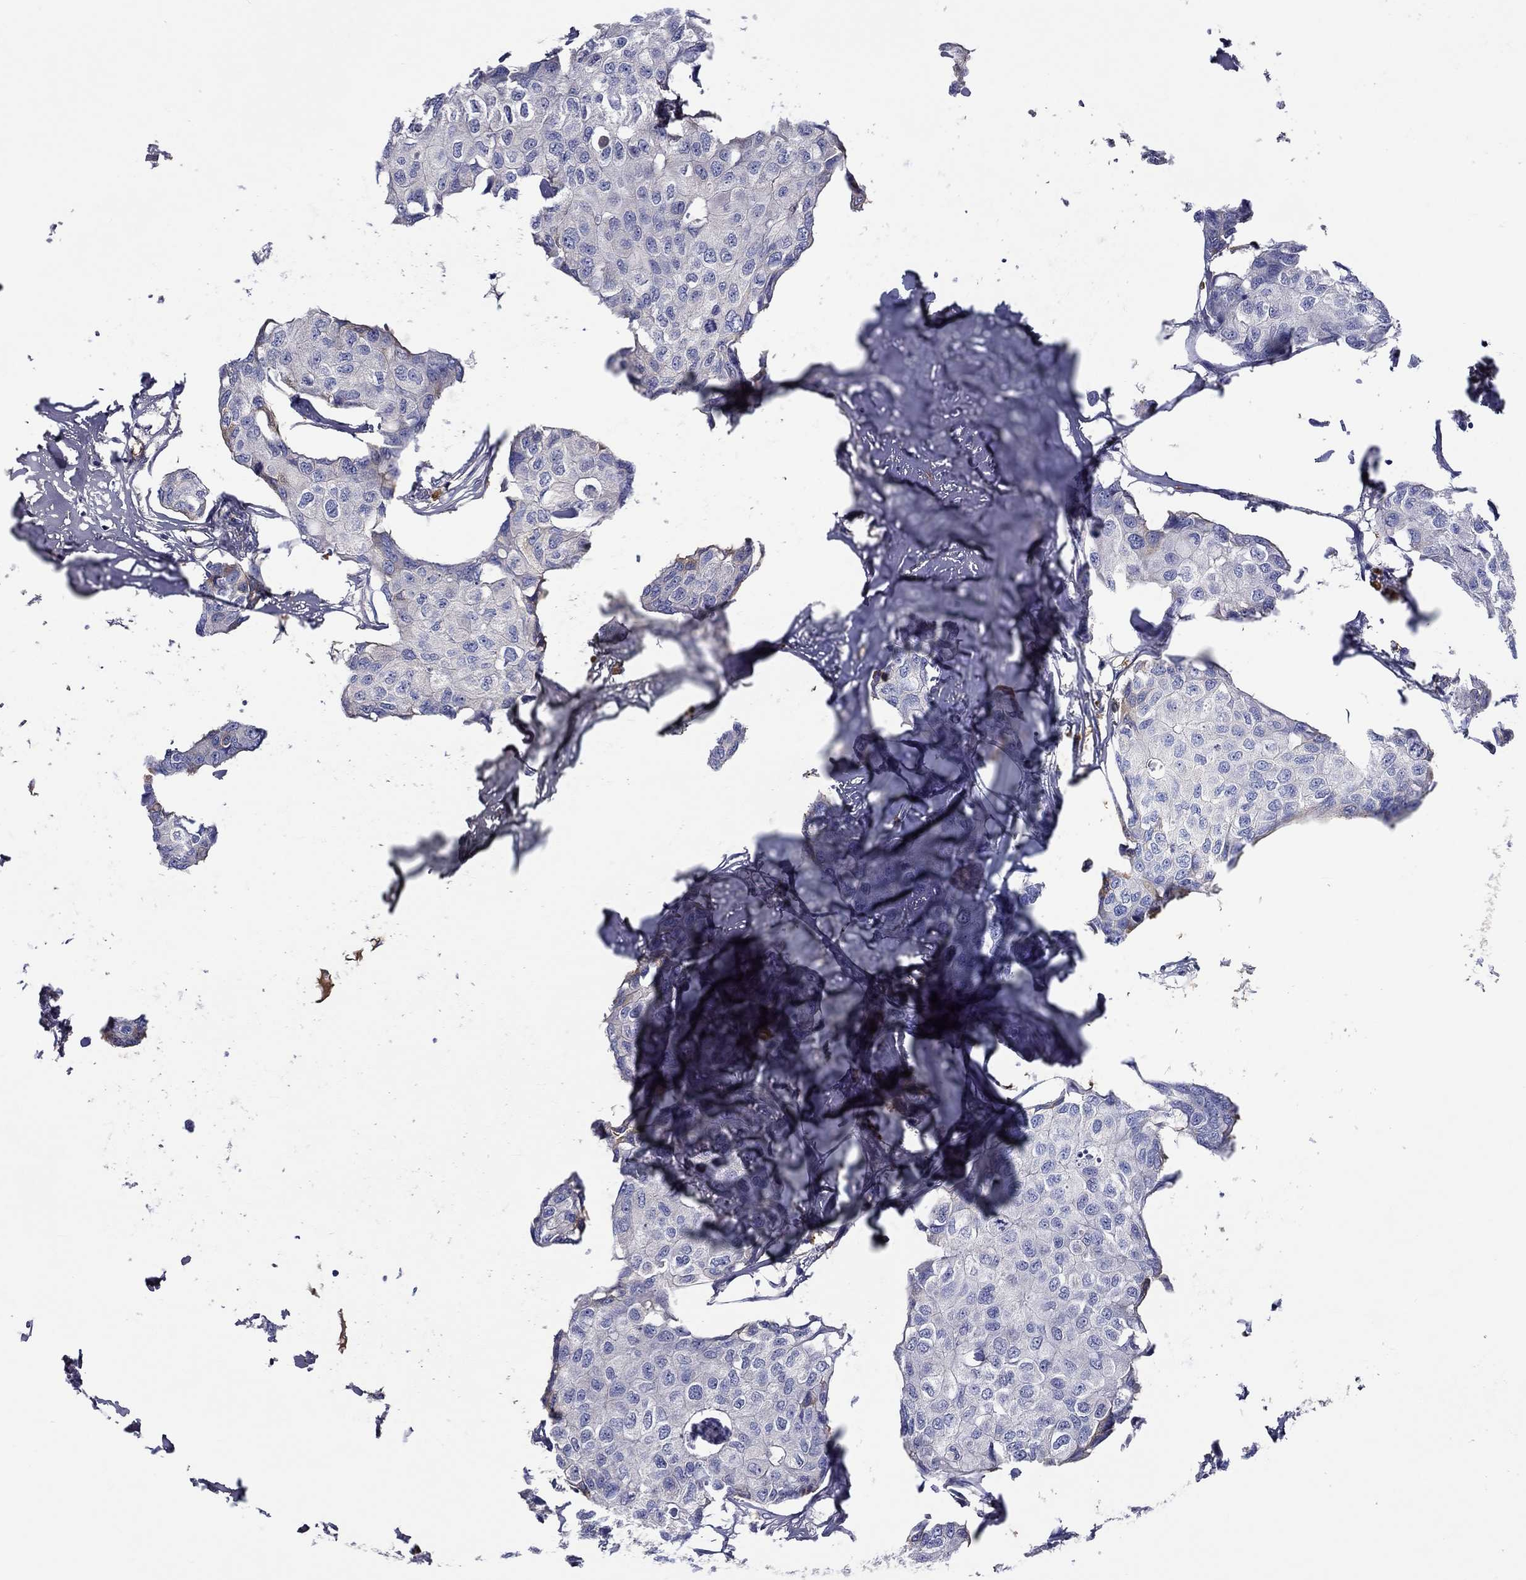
{"staining": {"intensity": "negative", "quantity": "none", "location": "none"}, "tissue": "breast cancer", "cell_type": "Tumor cells", "image_type": "cancer", "snomed": [{"axis": "morphology", "description": "Duct carcinoma"}, {"axis": "topography", "description": "Breast"}], "caption": "Immunohistochemistry (IHC) photomicrograph of neoplastic tissue: breast cancer (invasive ductal carcinoma) stained with DAB exhibits no significant protein expression in tumor cells.", "gene": "TGFBI", "patient": {"sex": "female", "age": 80}}